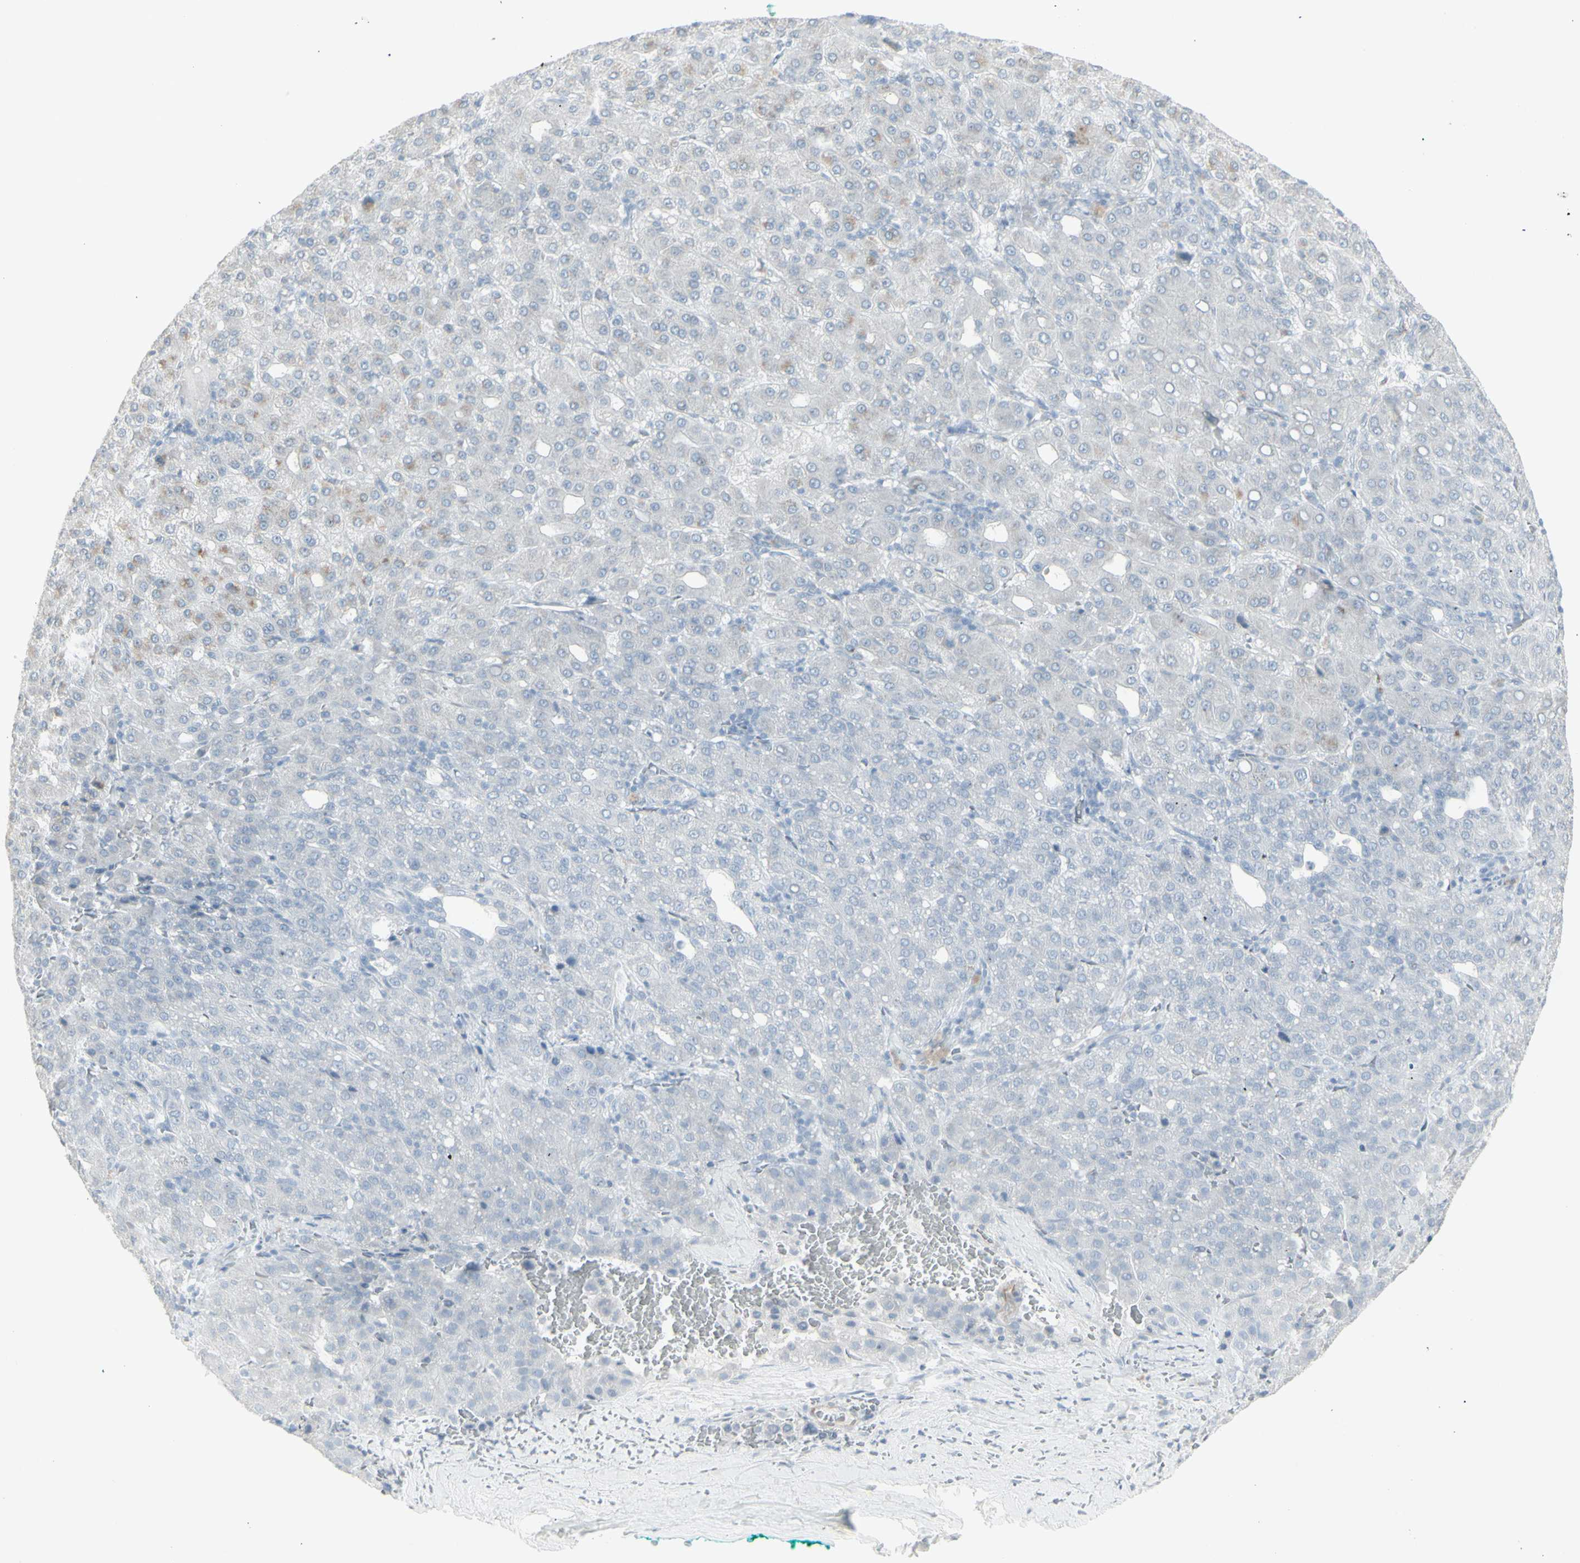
{"staining": {"intensity": "weak", "quantity": "<25%", "location": "cytoplasmic/membranous"}, "tissue": "liver cancer", "cell_type": "Tumor cells", "image_type": "cancer", "snomed": [{"axis": "morphology", "description": "Carcinoma, Hepatocellular, NOS"}, {"axis": "topography", "description": "Liver"}], "caption": "The micrograph demonstrates no significant staining in tumor cells of liver cancer (hepatocellular carcinoma).", "gene": "YBX2", "patient": {"sex": "male", "age": 65}}